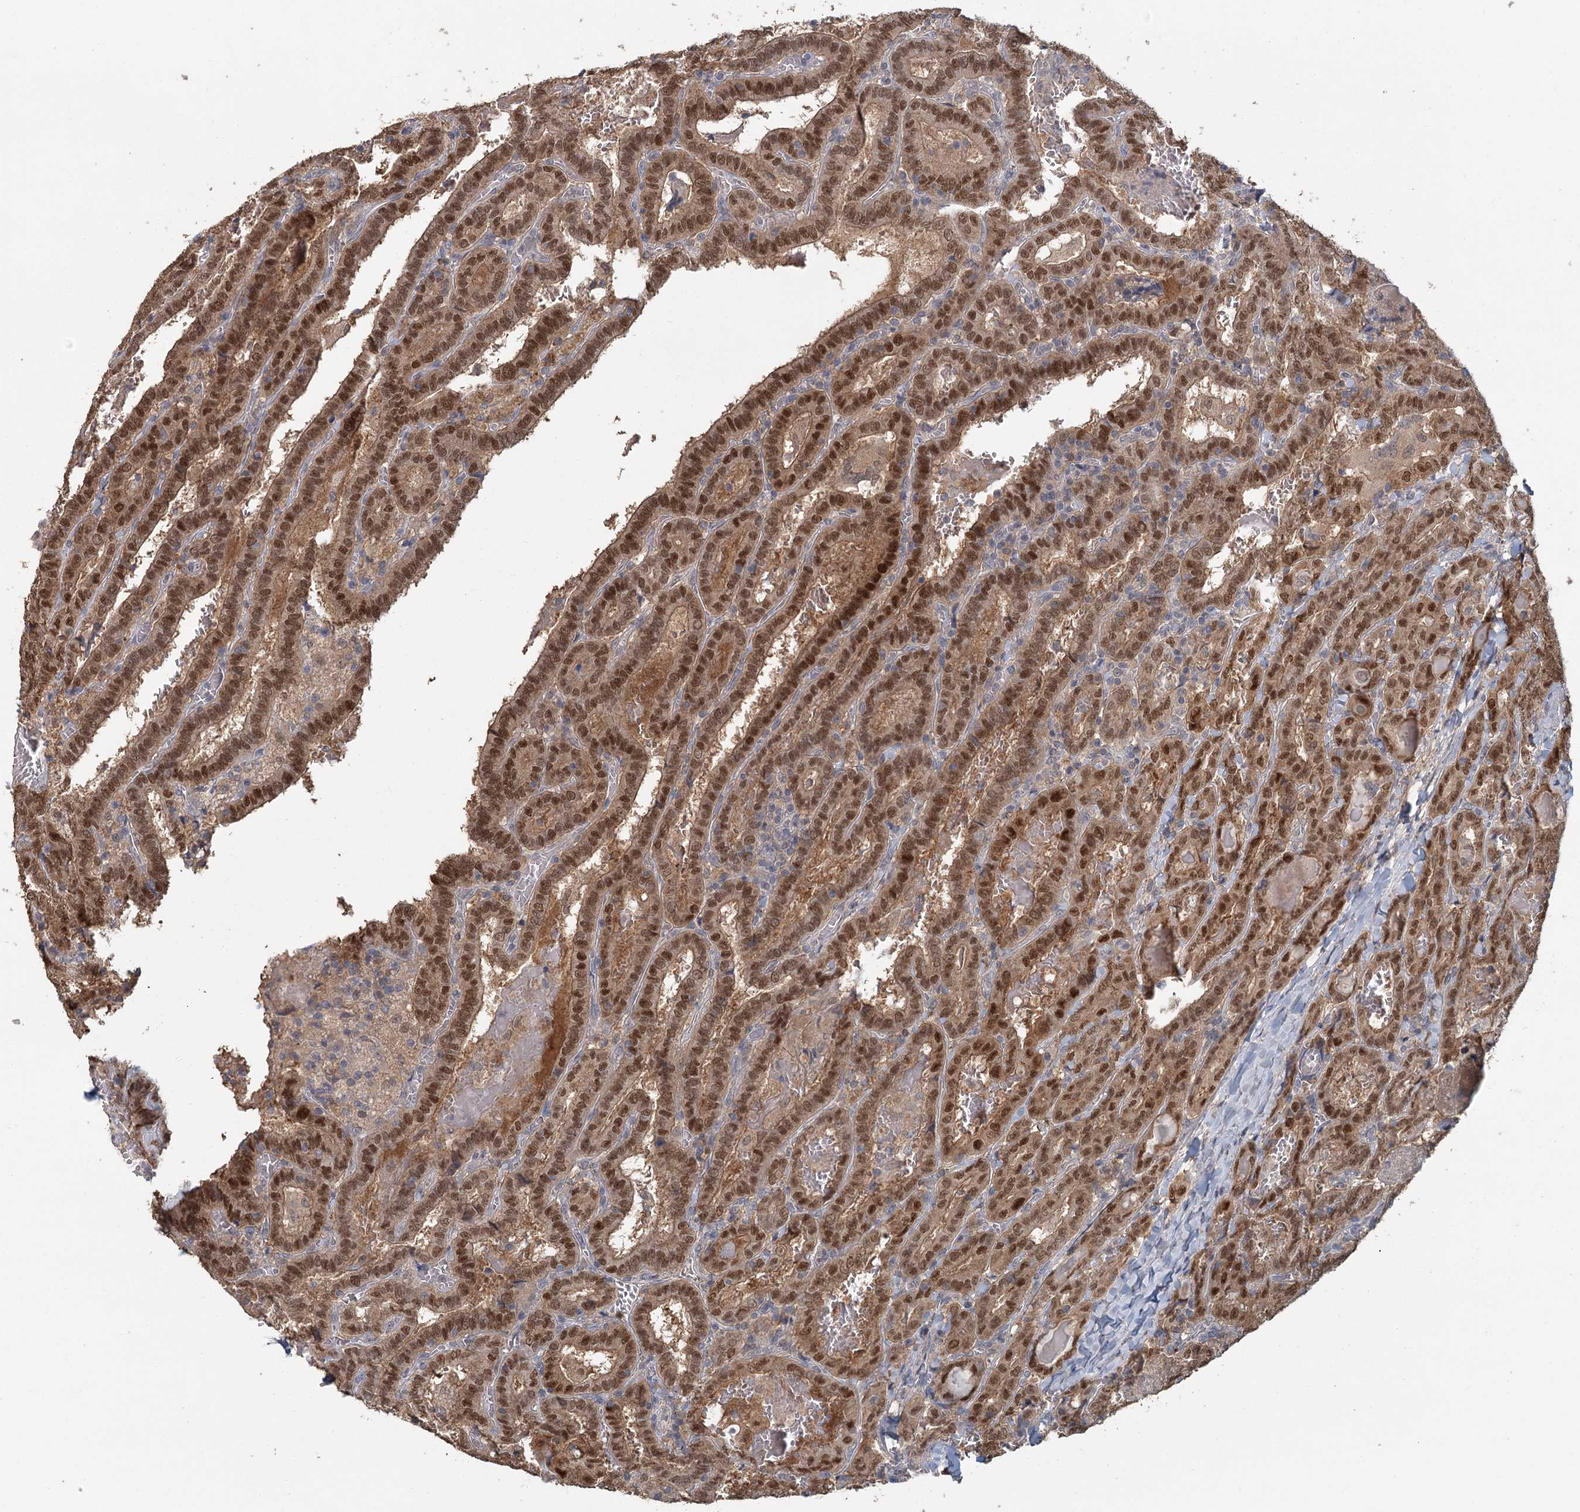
{"staining": {"intensity": "strong", "quantity": ">75%", "location": "nuclear"}, "tissue": "thyroid cancer", "cell_type": "Tumor cells", "image_type": "cancer", "snomed": [{"axis": "morphology", "description": "Papillary adenocarcinoma, NOS"}, {"axis": "topography", "description": "Thyroid gland"}], "caption": "A high-resolution photomicrograph shows IHC staining of thyroid cancer, which shows strong nuclear expression in about >75% of tumor cells.", "gene": "ADK", "patient": {"sex": "female", "age": 72}}